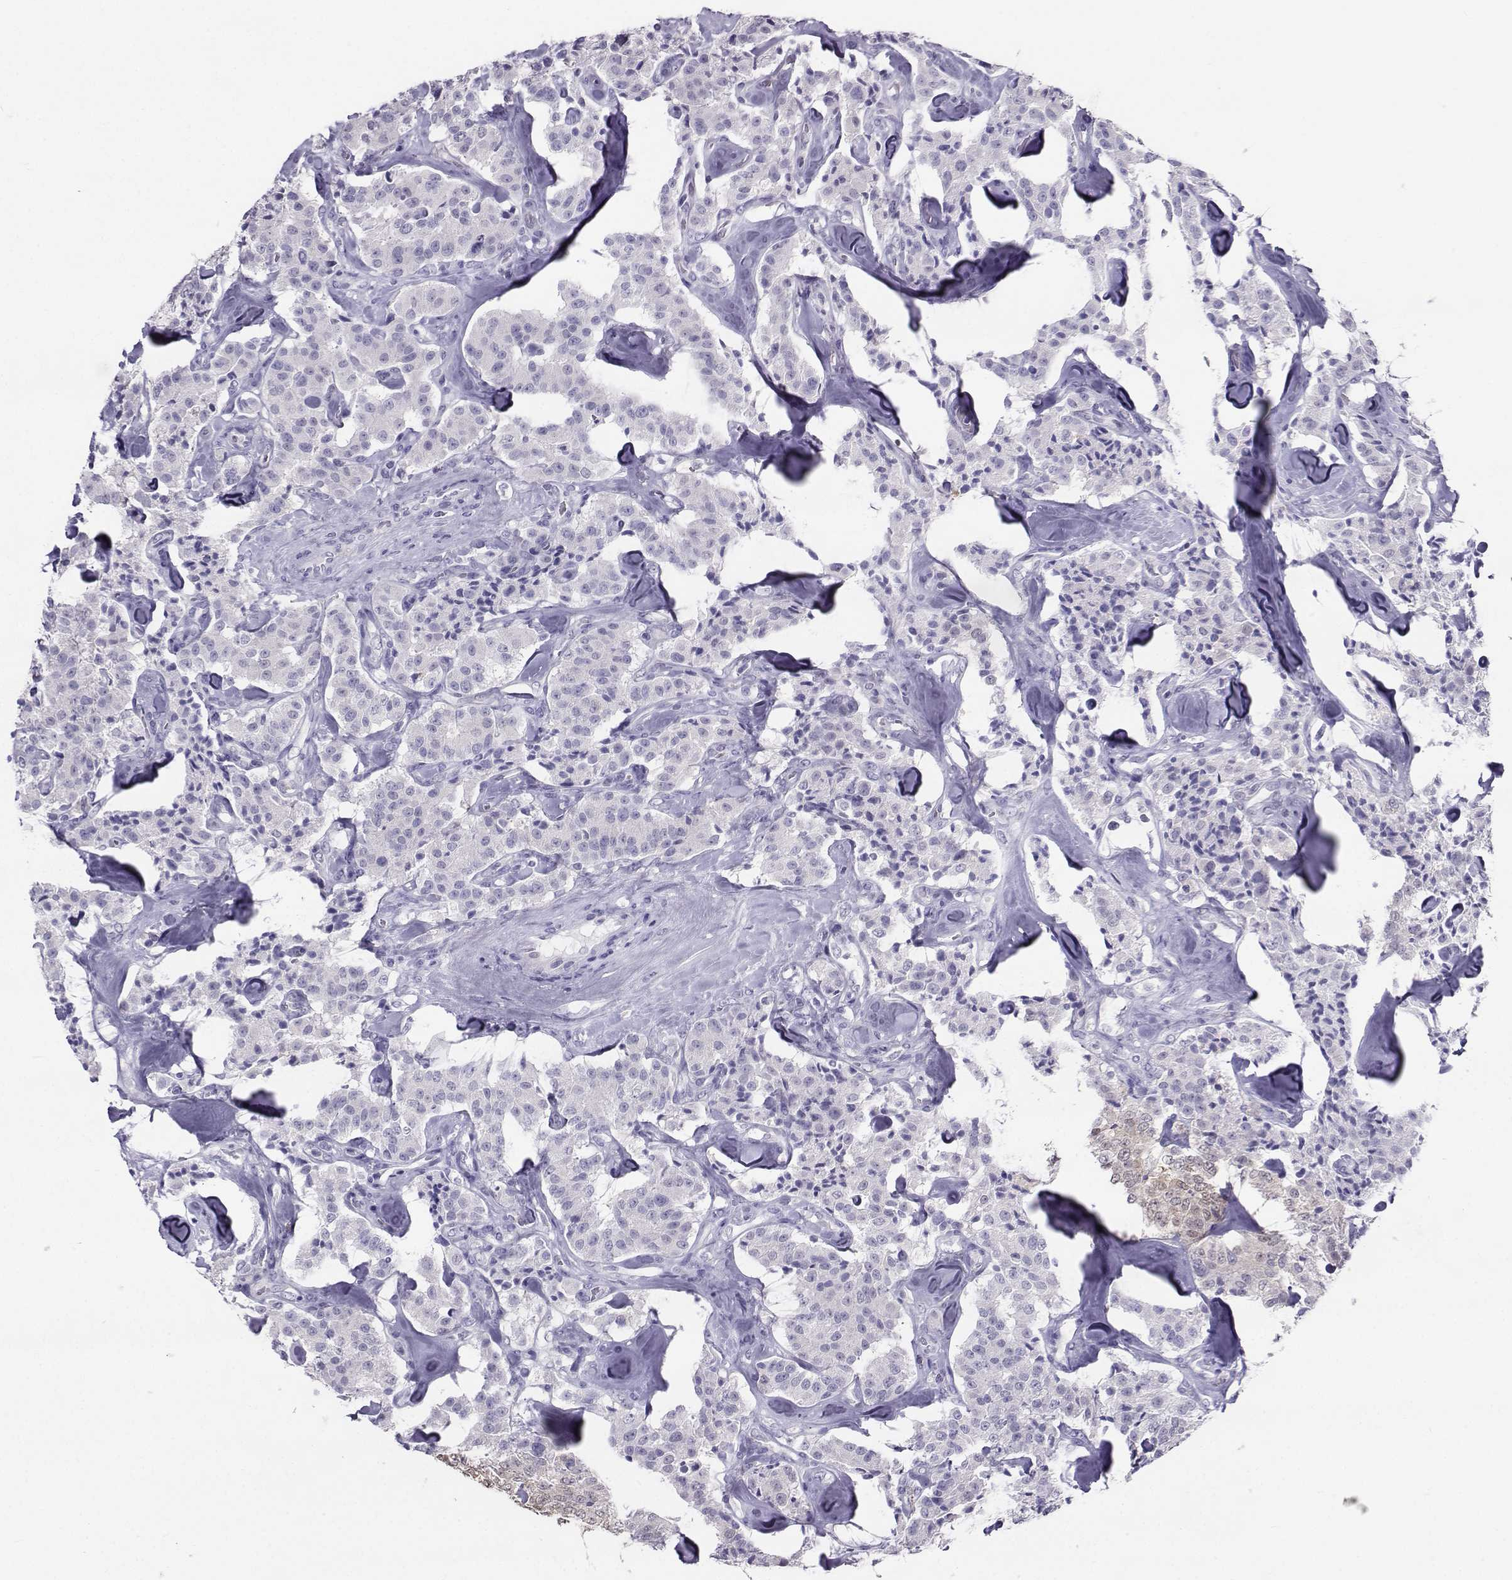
{"staining": {"intensity": "negative", "quantity": "none", "location": "none"}, "tissue": "carcinoid", "cell_type": "Tumor cells", "image_type": "cancer", "snomed": [{"axis": "morphology", "description": "Carcinoid, malignant, NOS"}, {"axis": "topography", "description": "Pancreas"}], "caption": "Photomicrograph shows no significant protein staining in tumor cells of carcinoid.", "gene": "PGK1", "patient": {"sex": "male", "age": 41}}